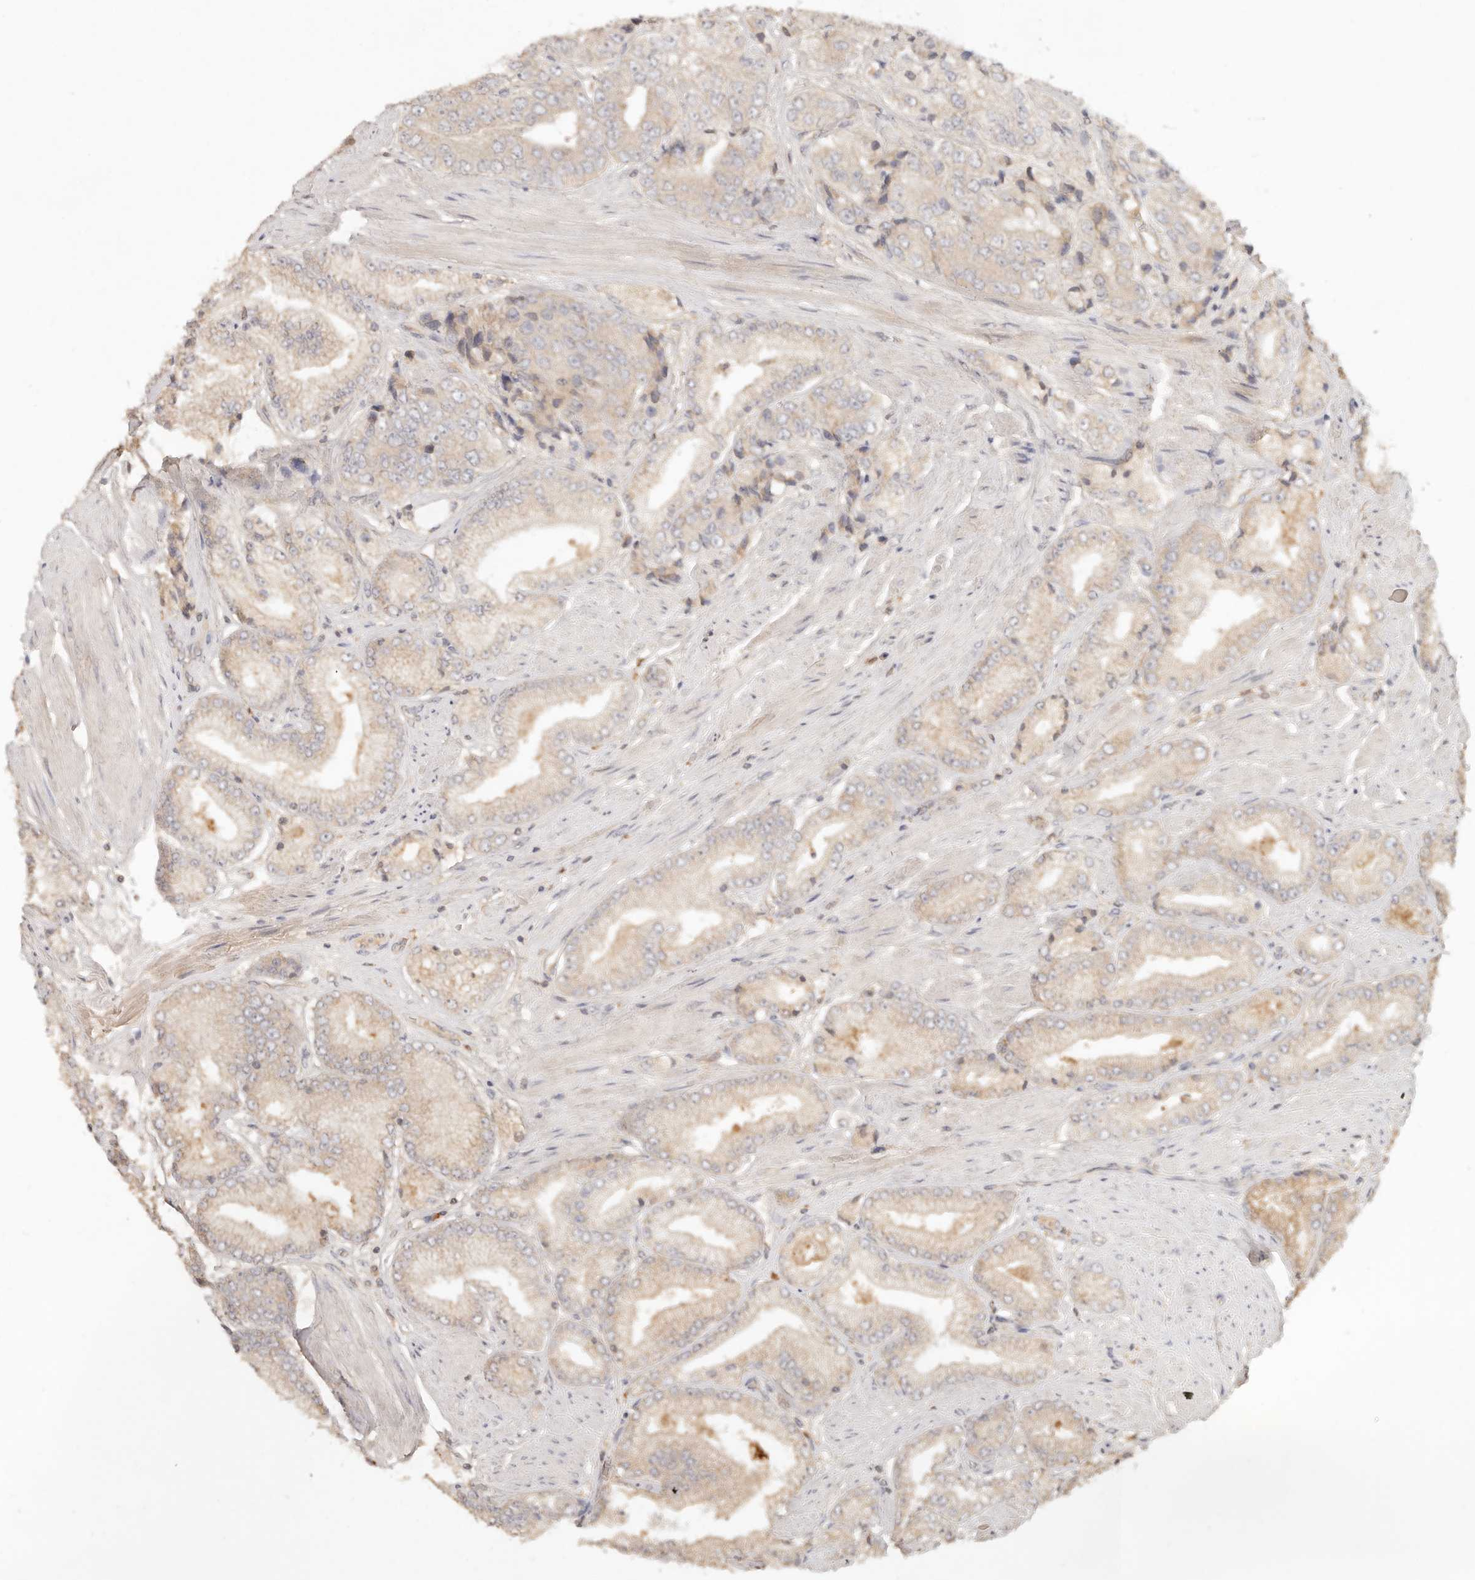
{"staining": {"intensity": "weak", "quantity": "<25%", "location": "cytoplasmic/membranous"}, "tissue": "prostate cancer", "cell_type": "Tumor cells", "image_type": "cancer", "snomed": [{"axis": "morphology", "description": "Adenocarcinoma, High grade"}, {"axis": "topography", "description": "Prostate"}], "caption": "Immunohistochemical staining of prostate high-grade adenocarcinoma reveals no significant staining in tumor cells.", "gene": "NECAP2", "patient": {"sex": "male", "age": 50}}